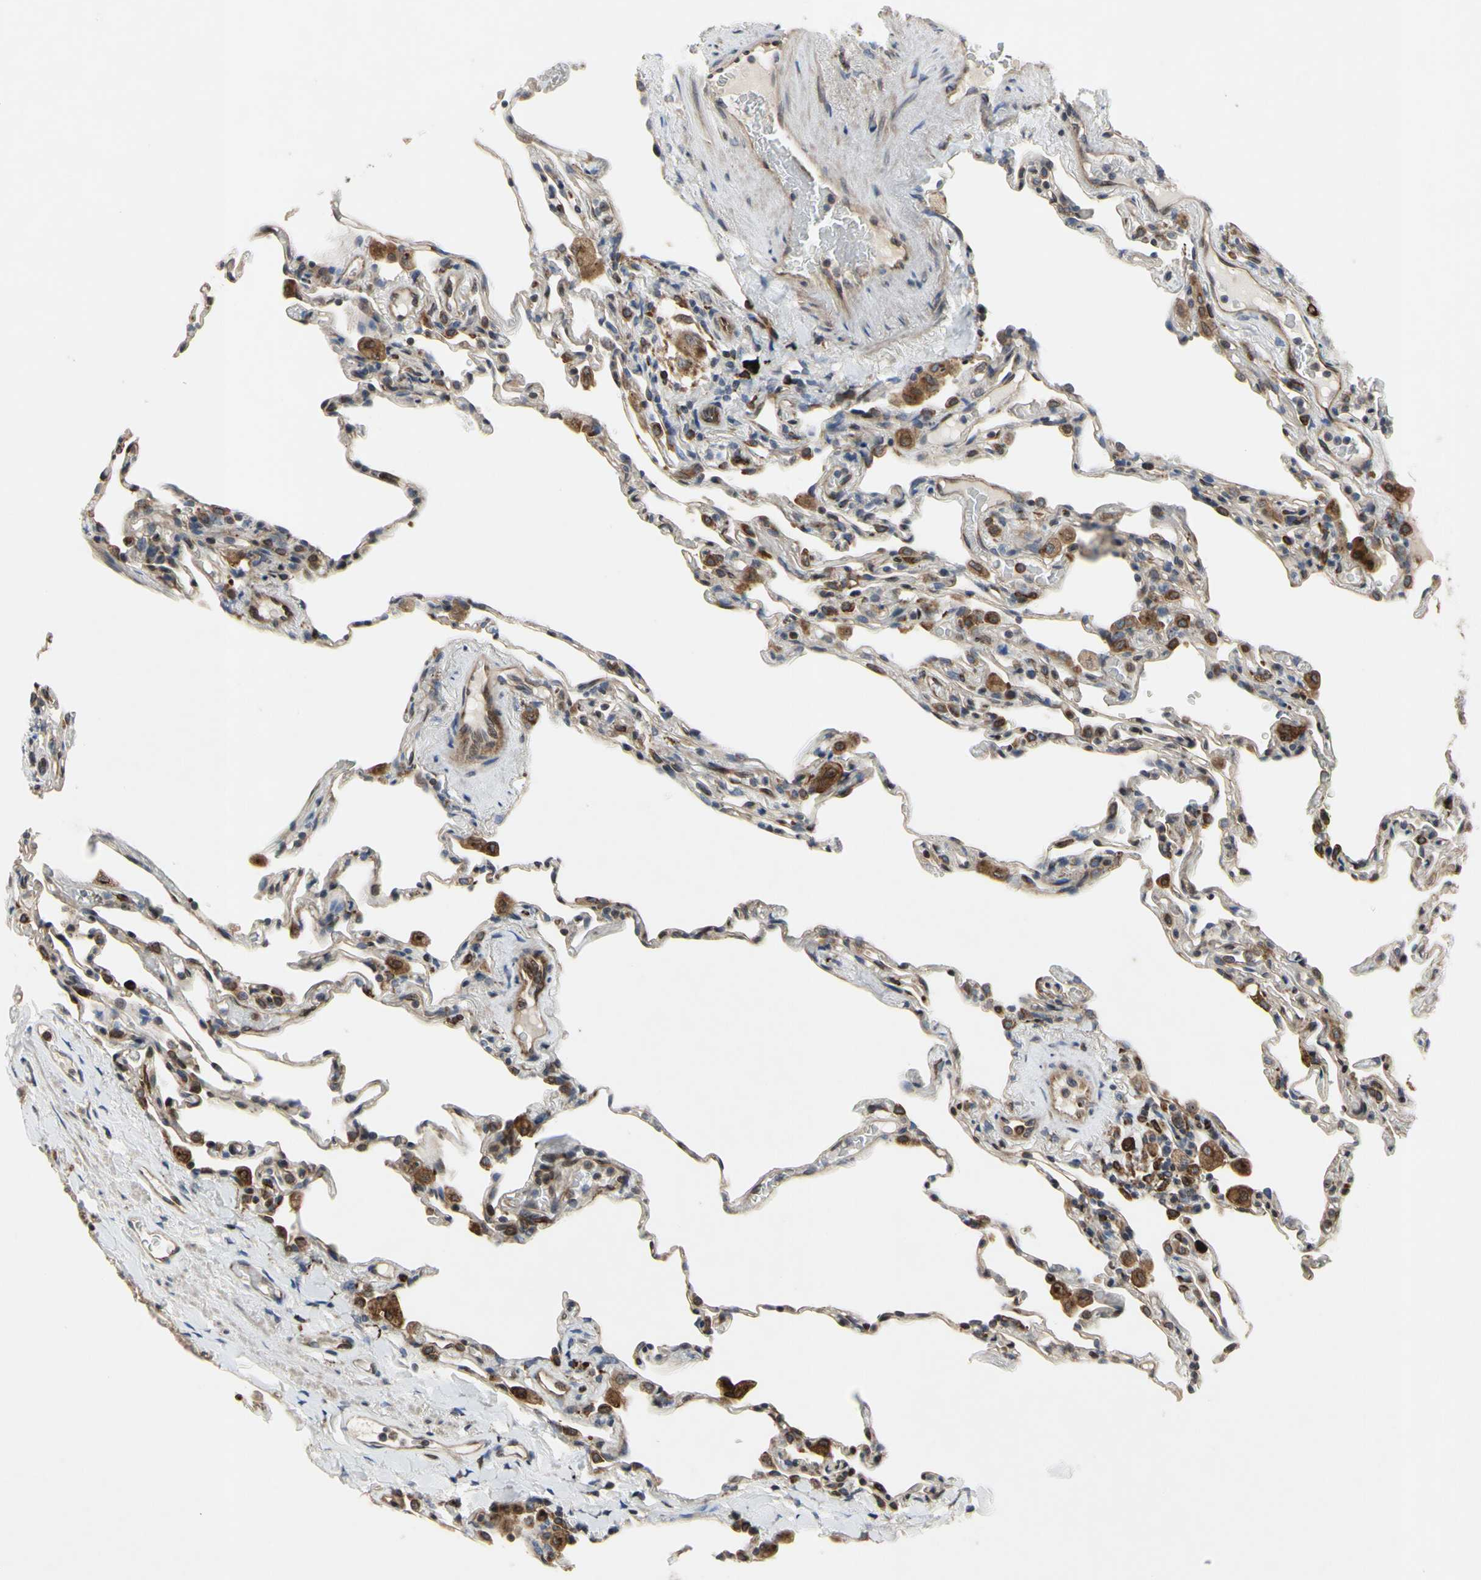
{"staining": {"intensity": "weak", "quantity": "25%-75%", "location": "cytoplasmic/membranous"}, "tissue": "lung", "cell_type": "Alveolar cells", "image_type": "normal", "snomed": [{"axis": "morphology", "description": "Normal tissue, NOS"}, {"axis": "topography", "description": "Lung"}], "caption": "Human lung stained for a protein (brown) displays weak cytoplasmic/membranous positive expression in about 25%-75% of alveolar cells.", "gene": "PLXNA2", "patient": {"sex": "male", "age": 59}}